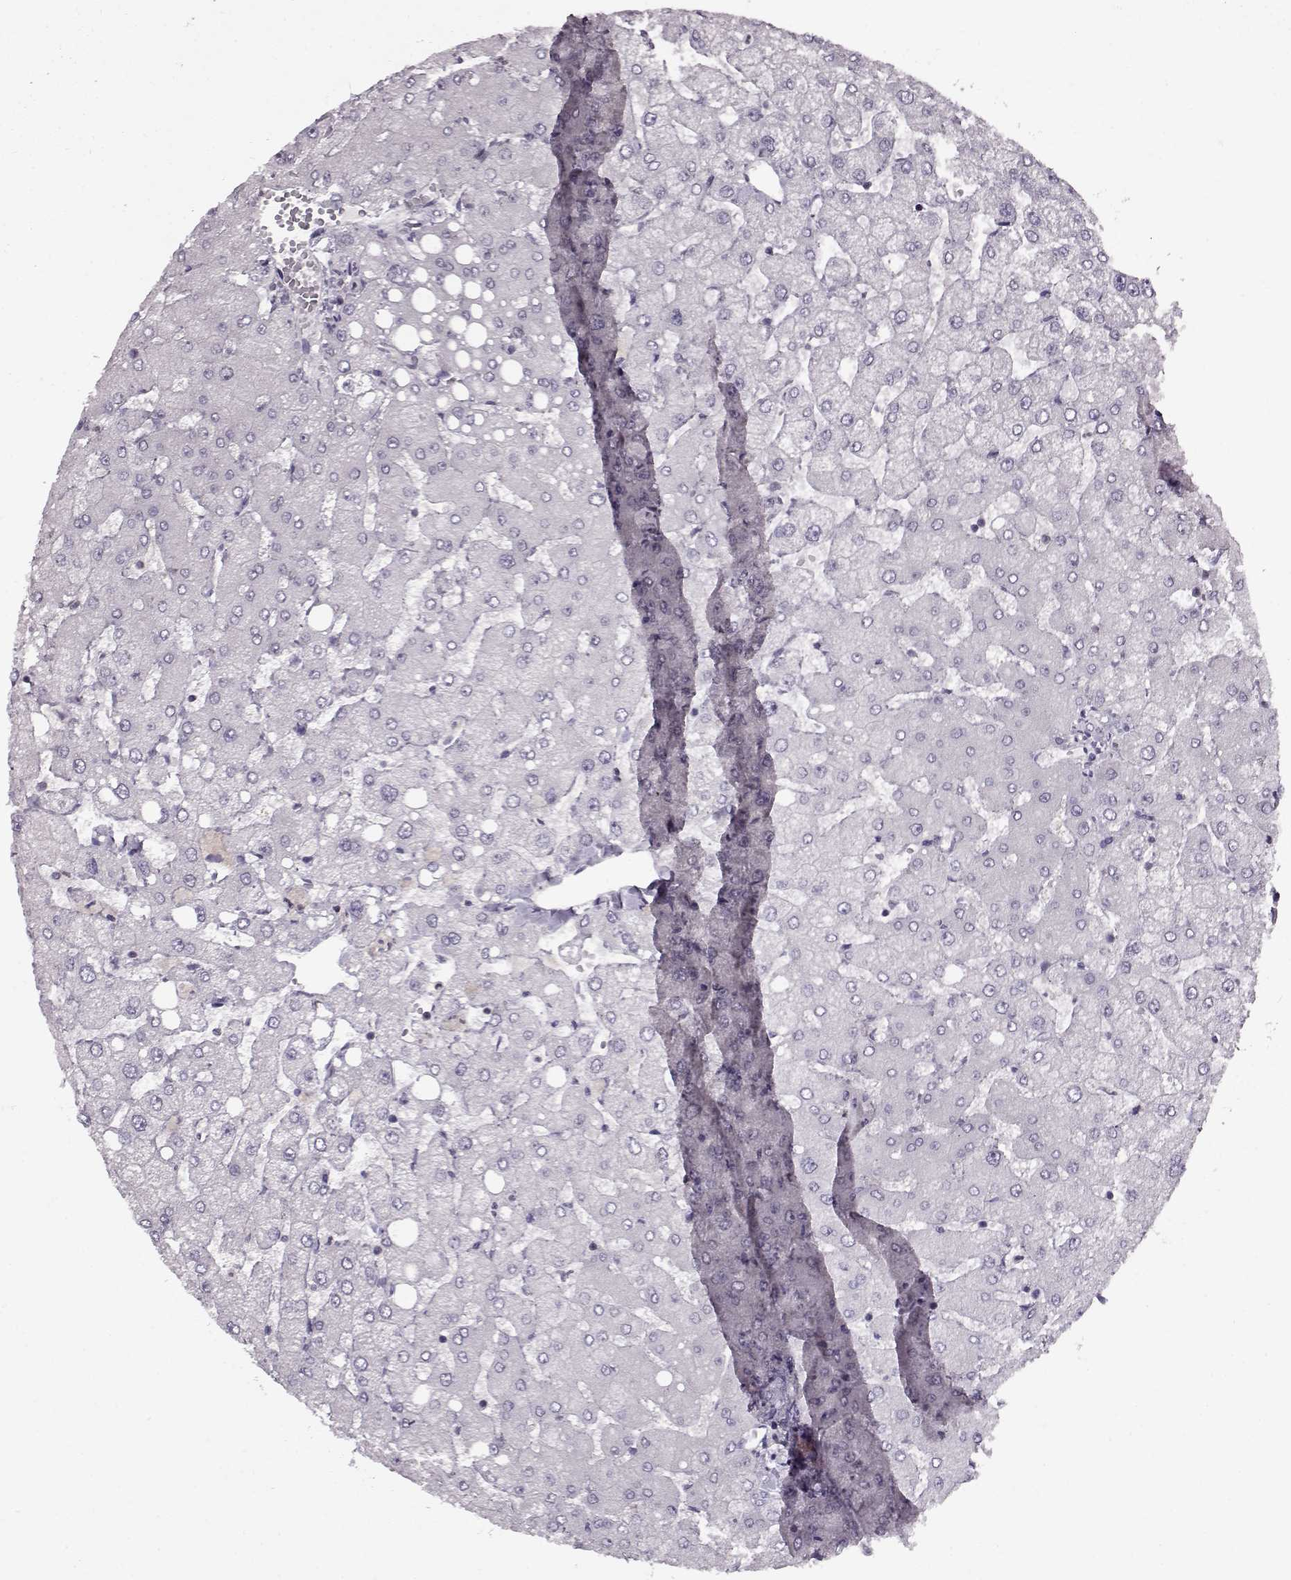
{"staining": {"intensity": "negative", "quantity": "none", "location": "none"}, "tissue": "liver", "cell_type": "Cholangiocytes", "image_type": "normal", "snomed": [{"axis": "morphology", "description": "Normal tissue, NOS"}, {"axis": "topography", "description": "Liver"}], "caption": "Micrograph shows no significant protein expression in cholangiocytes of benign liver. Nuclei are stained in blue.", "gene": "RP1L1", "patient": {"sex": "female", "age": 54}}